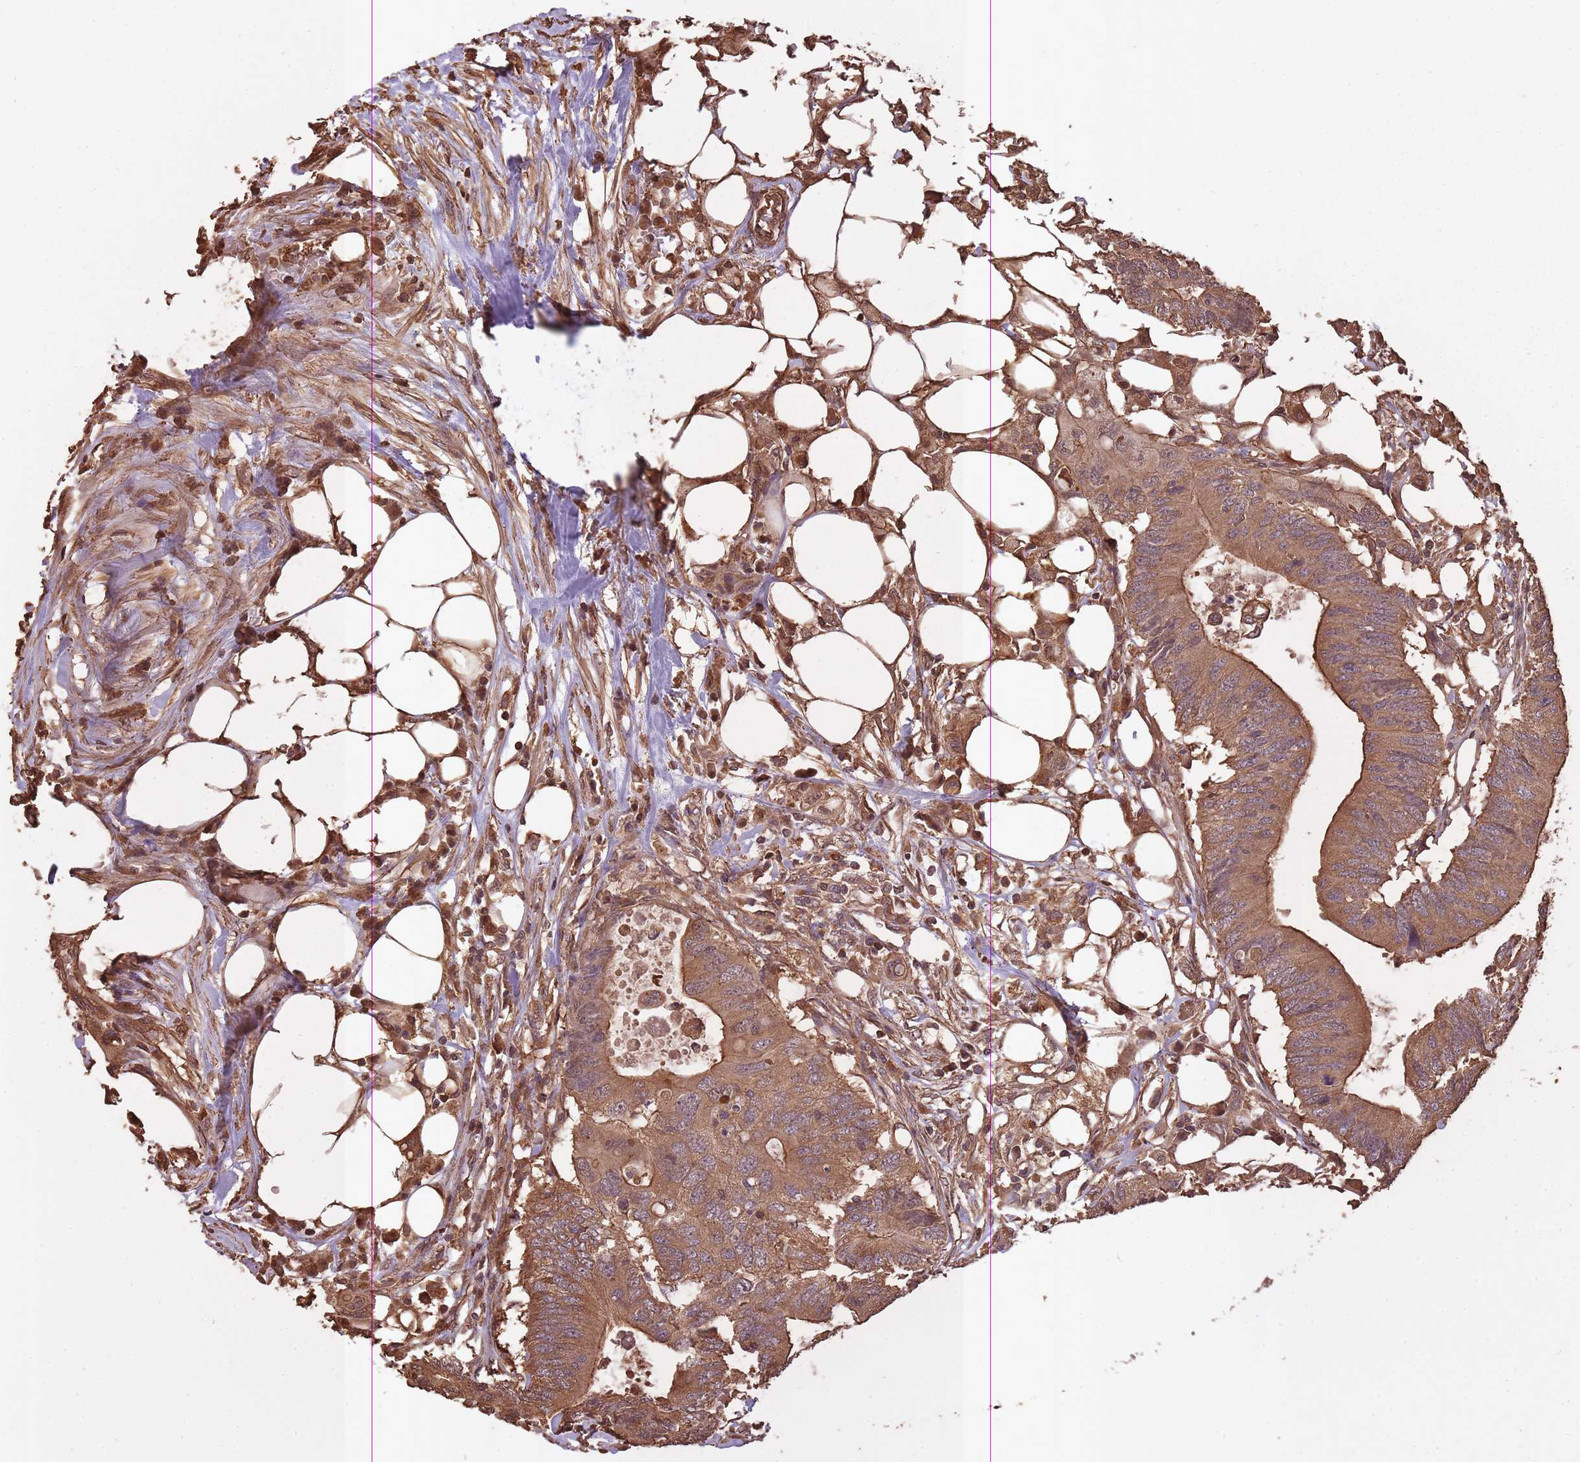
{"staining": {"intensity": "strong", "quantity": ">75%", "location": "cytoplasmic/membranous"}, "tissue": "colorectal cancer", "cell_type": "Tumor cells", "image_type": "cancer", "snomed": [{"axis": "morphology", "description": "Adenocarcinoma, NOS"}, {"axis": "topography", "description": "Colon"}], "caption": "The histopathology image demonstrates staining of colorectal cancer (adenocarcinoma), revealing strong cytoplasmic/membranous protein expression (brown color) within tumor cells. Ihc stains the protein in brown and the nuclei are stained blue.", "gene": "ARMH3", "patient": {"sex": "male", "age": 71}}